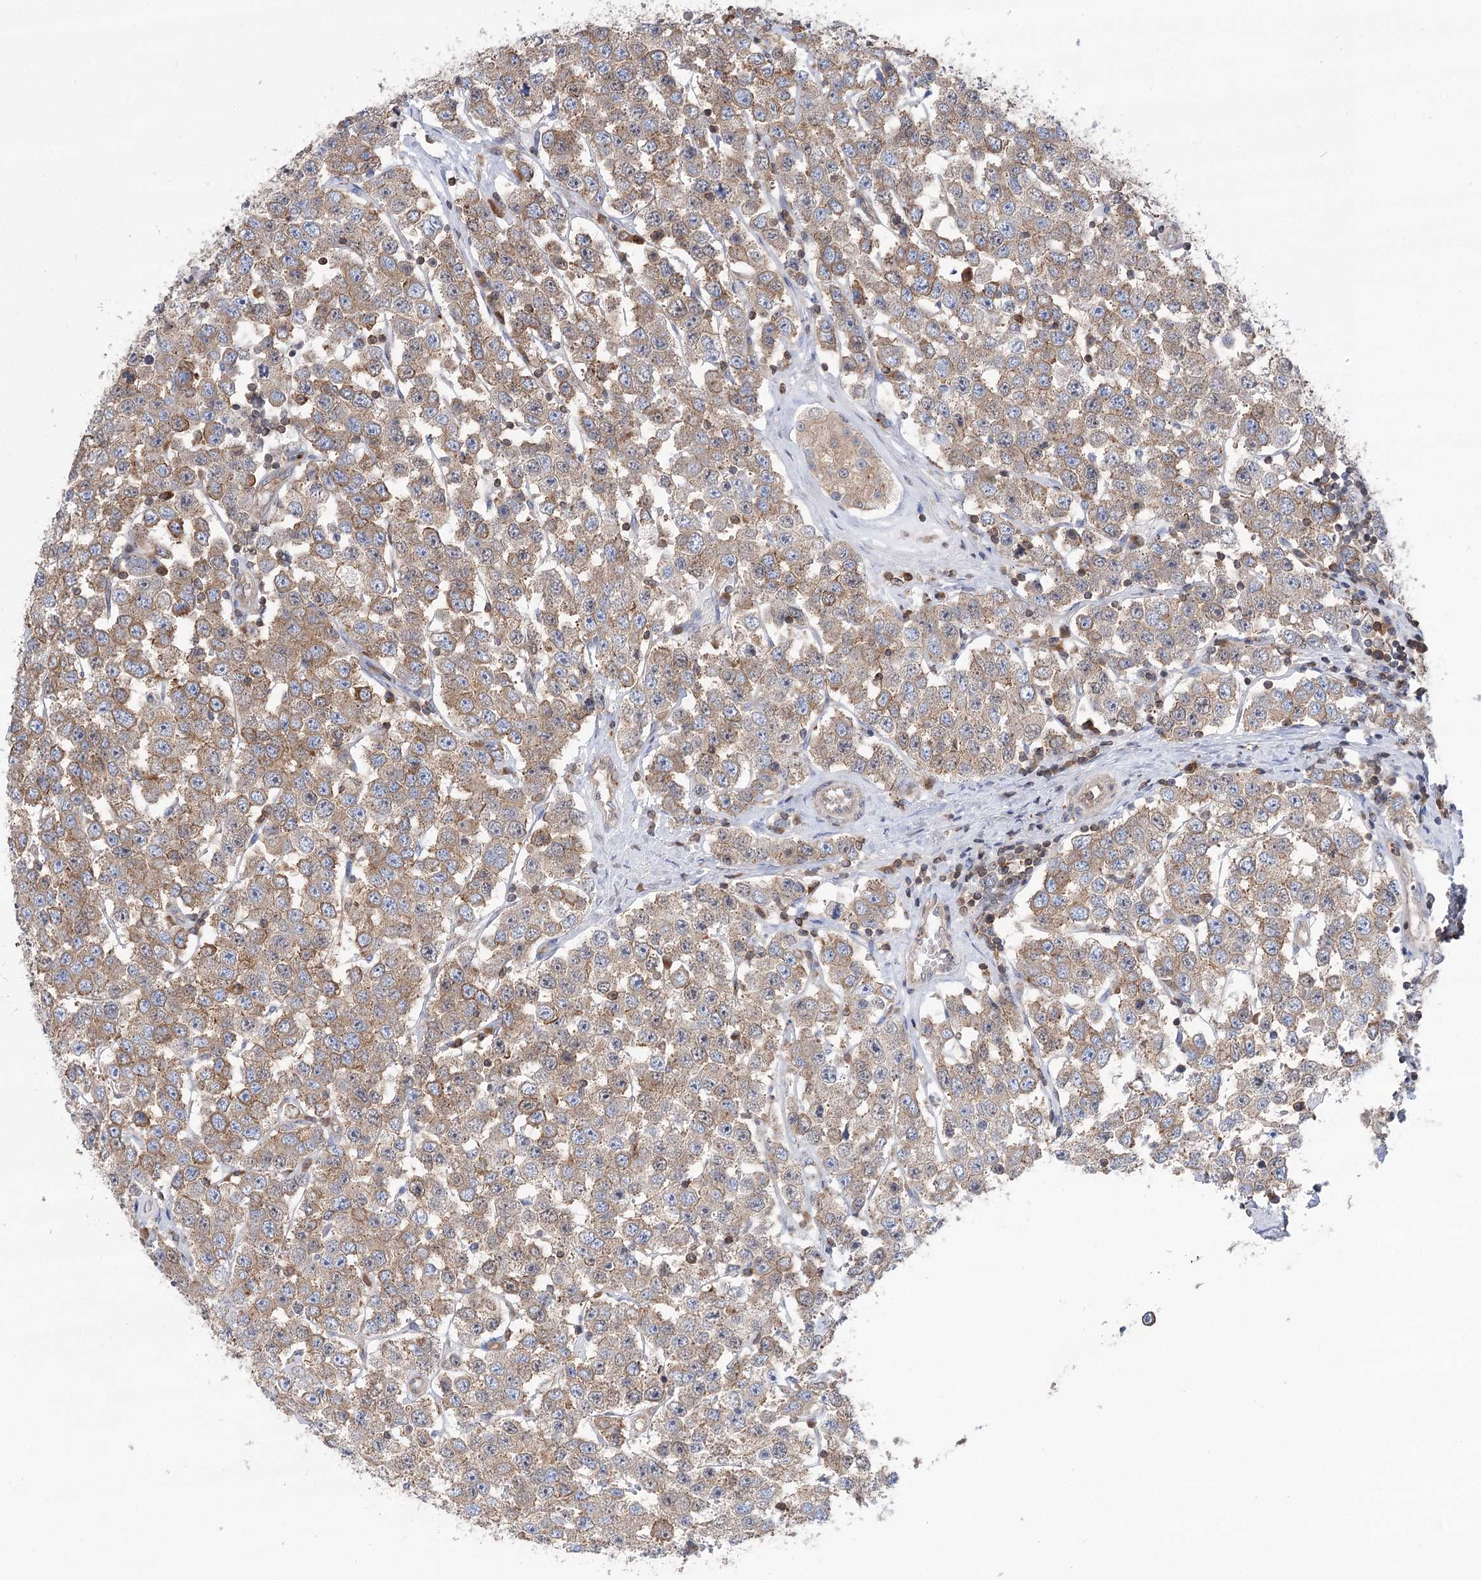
{"staining": {"intensity": "moderate", "quantity": "25%-75%", "location": "cytoplasmic/membranous"}, "tissue": "testis cancer", "cell_type": "Tumor cells", "image_type": "cancer", "snomed": [{"axis": "morphology", "description": "Seminoma, NOS"}, {"axis": "topography", "description": "Testis"}], "caption": "IHC staining of testis seminoma, which demonstrates medium levels of moderate cytoplasmic/membranous positivity in approximately 25%-75% of tumor cells indicating moderate cytoplasmic/membranous protein staining. The staining was performed using DAB (brown) for protein detection and nuclei were counterstained in hematoxylin (blue).", "gene": "VPS37B", "patient": {"sex": "male", "age": 28}}